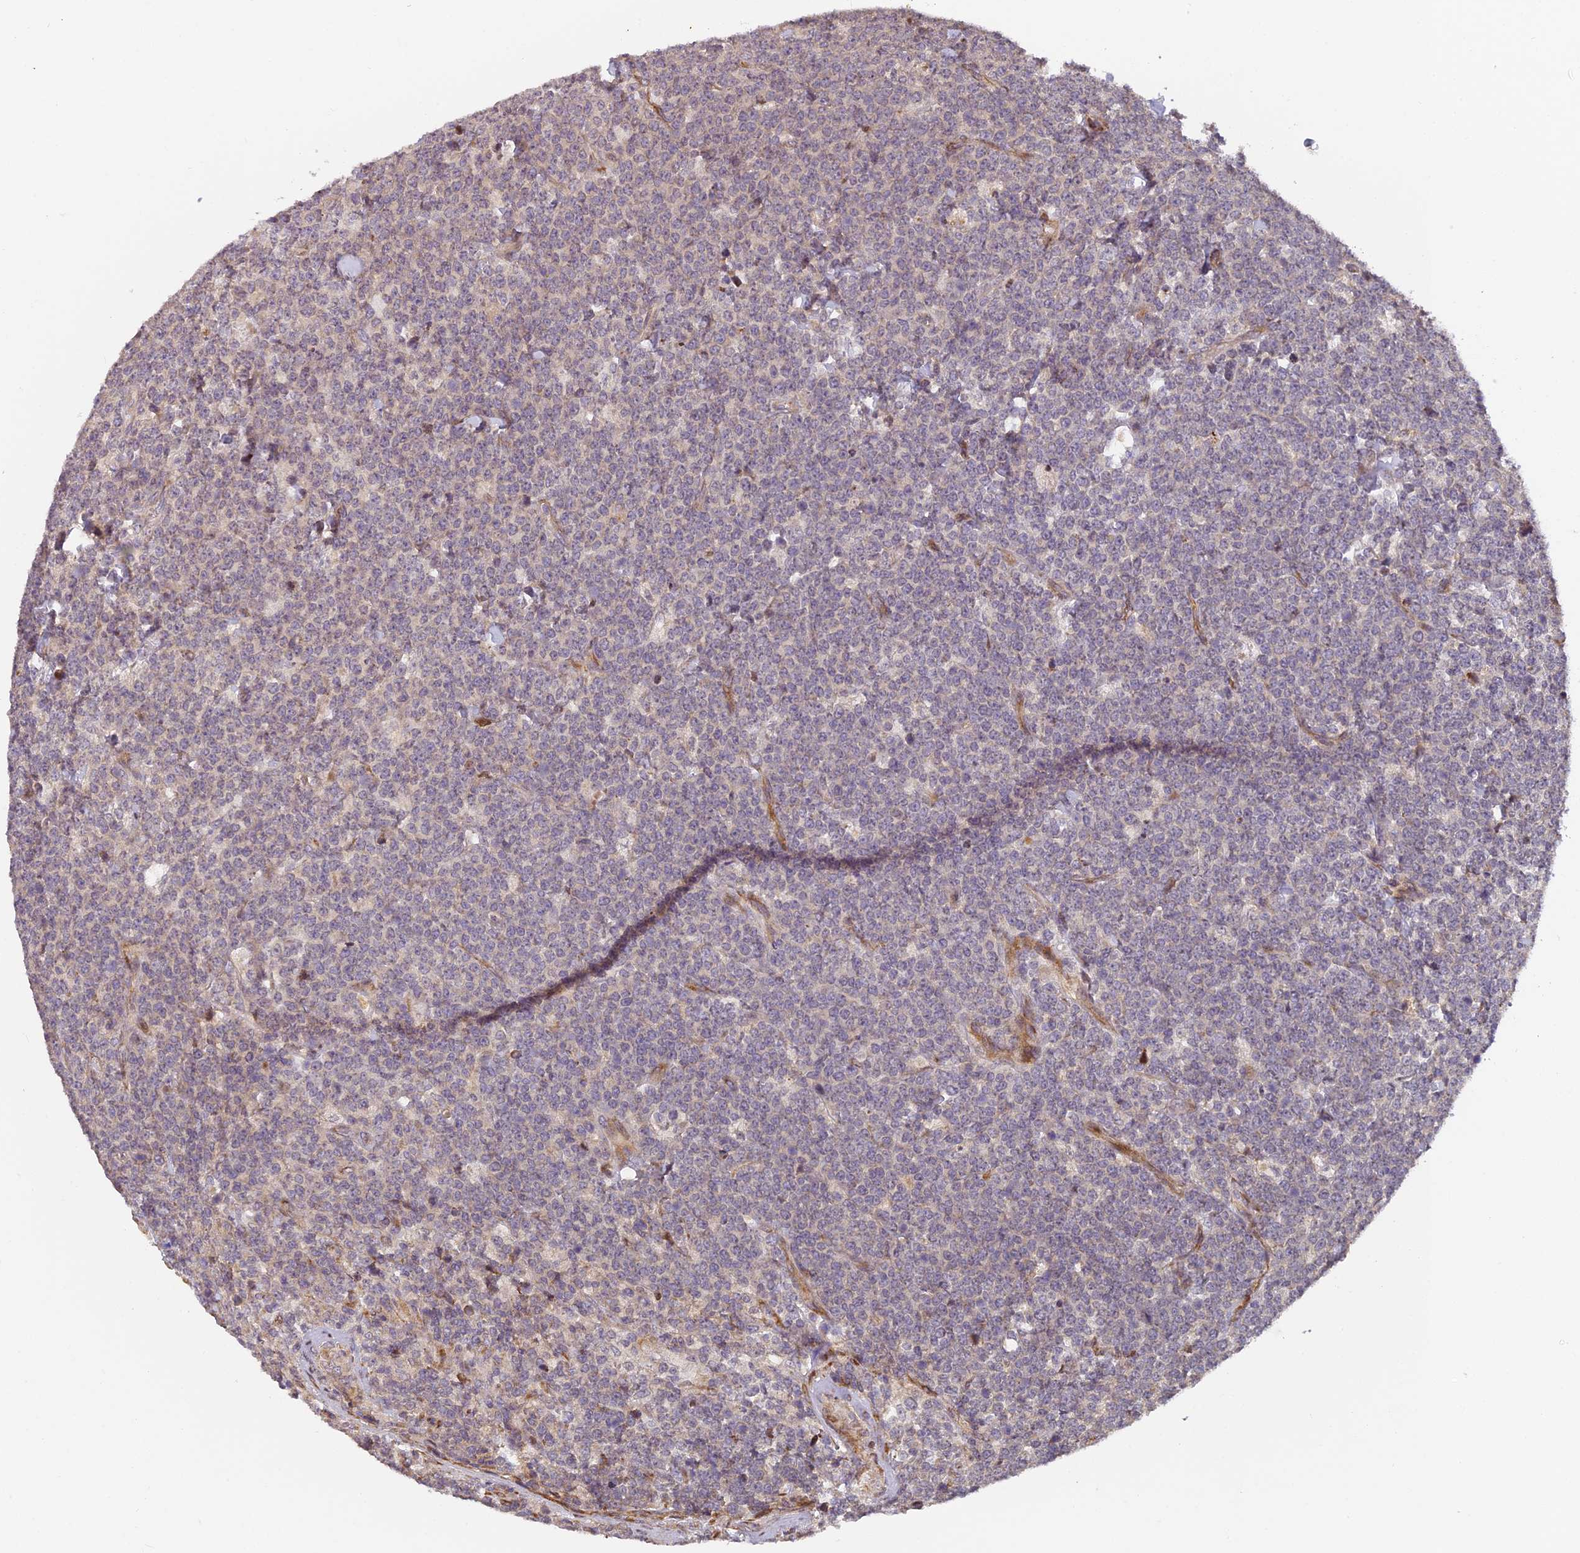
{"staining": {"intensity": "negative", "quantity": "none", "location": "none"}, "tissue": "lymphoma", "cell_type": "Tumor cells", "image_type": "cancer", "snomed": [{"axis": "morphology", "description": "Malignant lymphoma, non-Hodgkin's type, High grade"}, {"axis": "topography", "description": "Small intestine"}], "caption": "High-grade malignant lymphoma, non-Hodgkin's type stained for a protein using immunohistochemistry (IHC) displays no staining tumor cells.", "gene": "RAB28", "patient": {"sex": "male", "age": 8}}